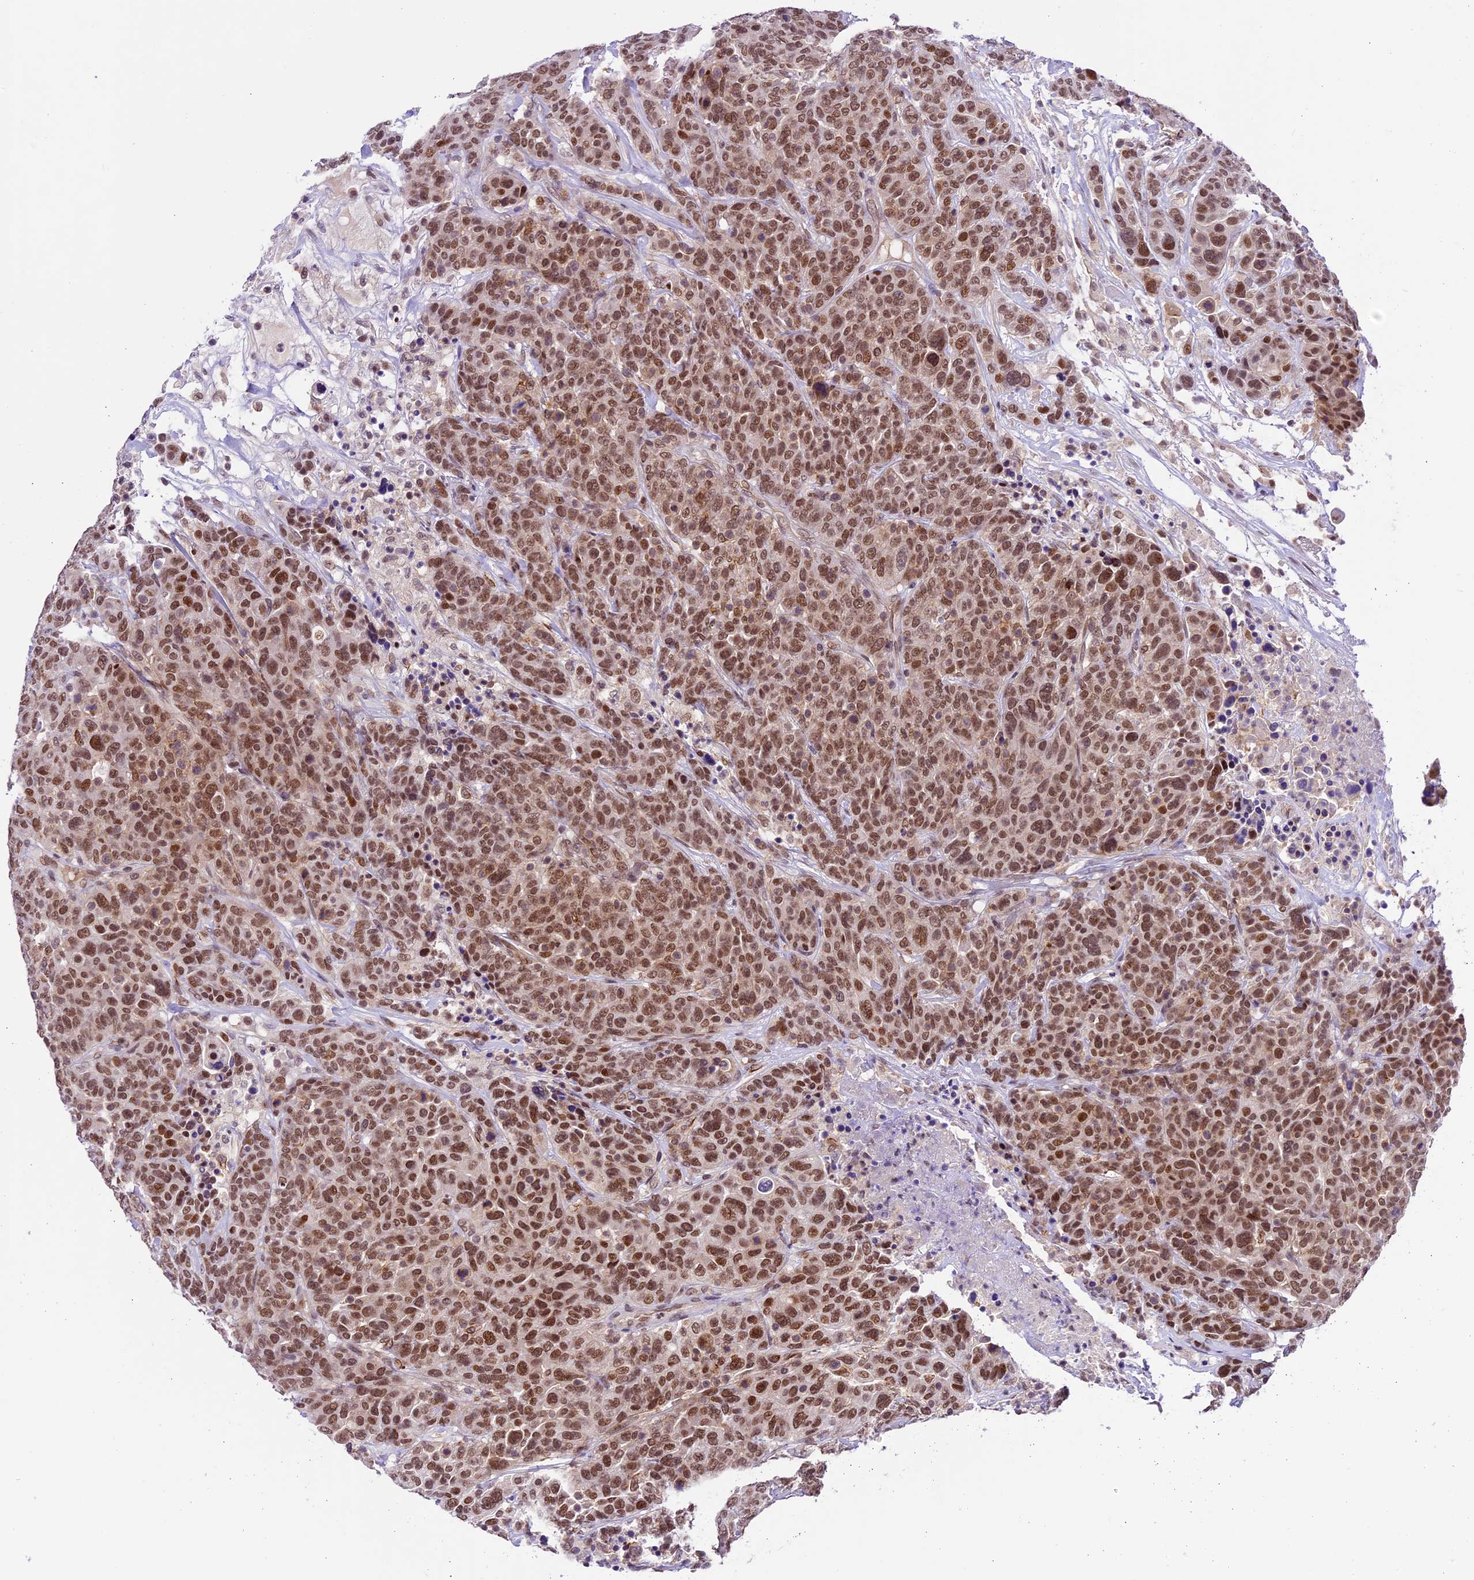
{"staining": {"intensity": "moderate", "quantity": ">75%", "location": "nuclear"}, "tissue": "breast cancer", "cell_type": "Tumor cells", "image_type": "cancer", "snomed": [{"axis": "morphology", "description": "Duct carcinoma"}, {"axis": "topography", "description": "Breast"}], "caption": "Immunohistochemical staining of human intraductal carcinoma (breast) displays moderate nuclear protein positivity in approximately >75% of tumor cells.", "gene": "SHKBP1", "patient": {"sex": "female", "age": 37}}